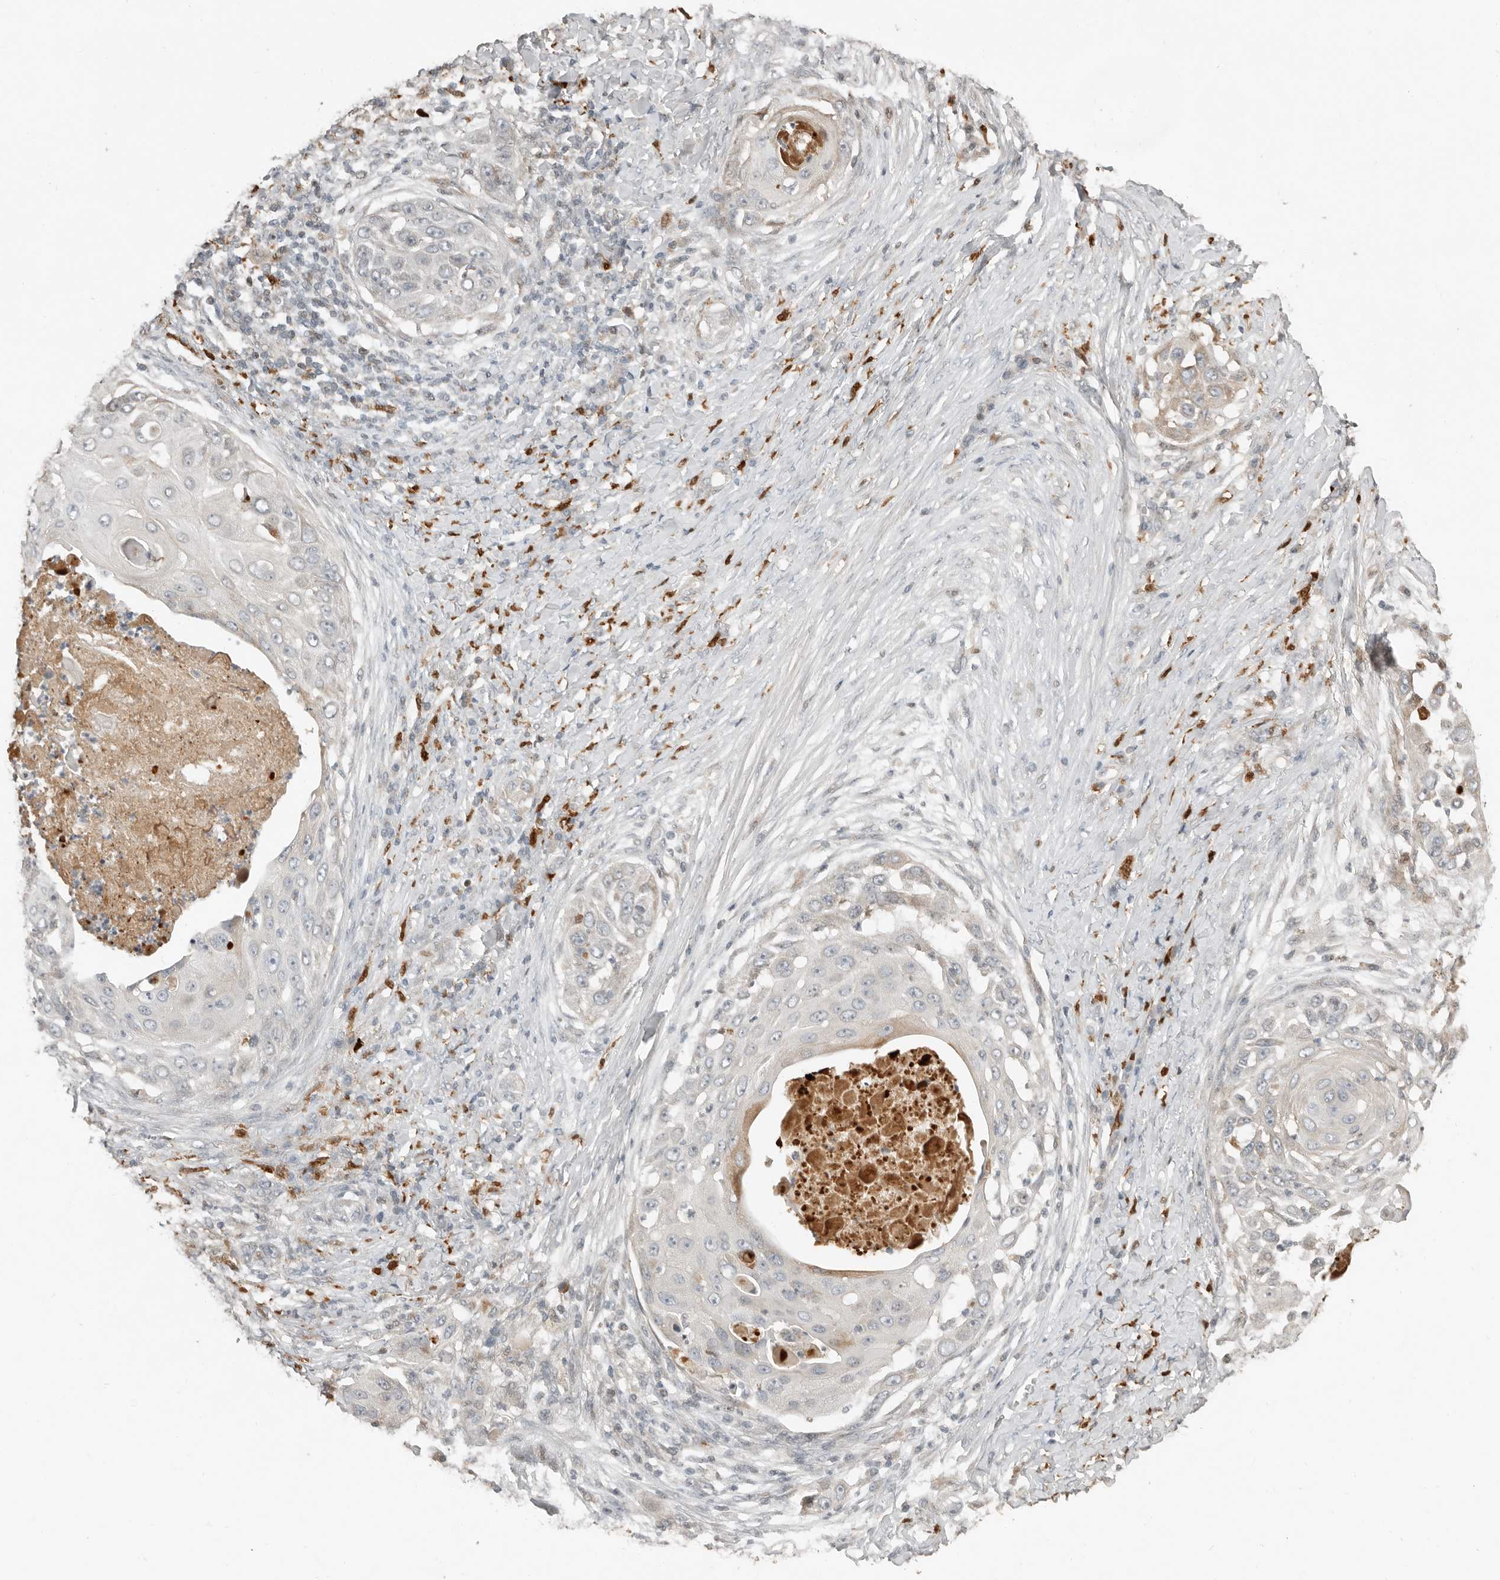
{"staining": {"intensity": "negative", "quantity": "none", "location": "none"}, "tissue": "skin cancer", "cell_type": "Tumor cells", "image_type": "cancer", "snomed": [{"axis": "morphology", "description": "Squamous cell carcinoma, NOS"}, {"axis": "topography", "description": "Skin"}], "caption": "There is no significant staining in tumor cells of skin squamous cell carcinoma. Brightfield microscopy of immunohistochemistry stained with DAB (3,3'-diaminobenzidine) (brown) and hematoxylin (blue), captured at high magnification.", "gene": "KLHL38", "patient": {"sex": "female", "age": 44}}